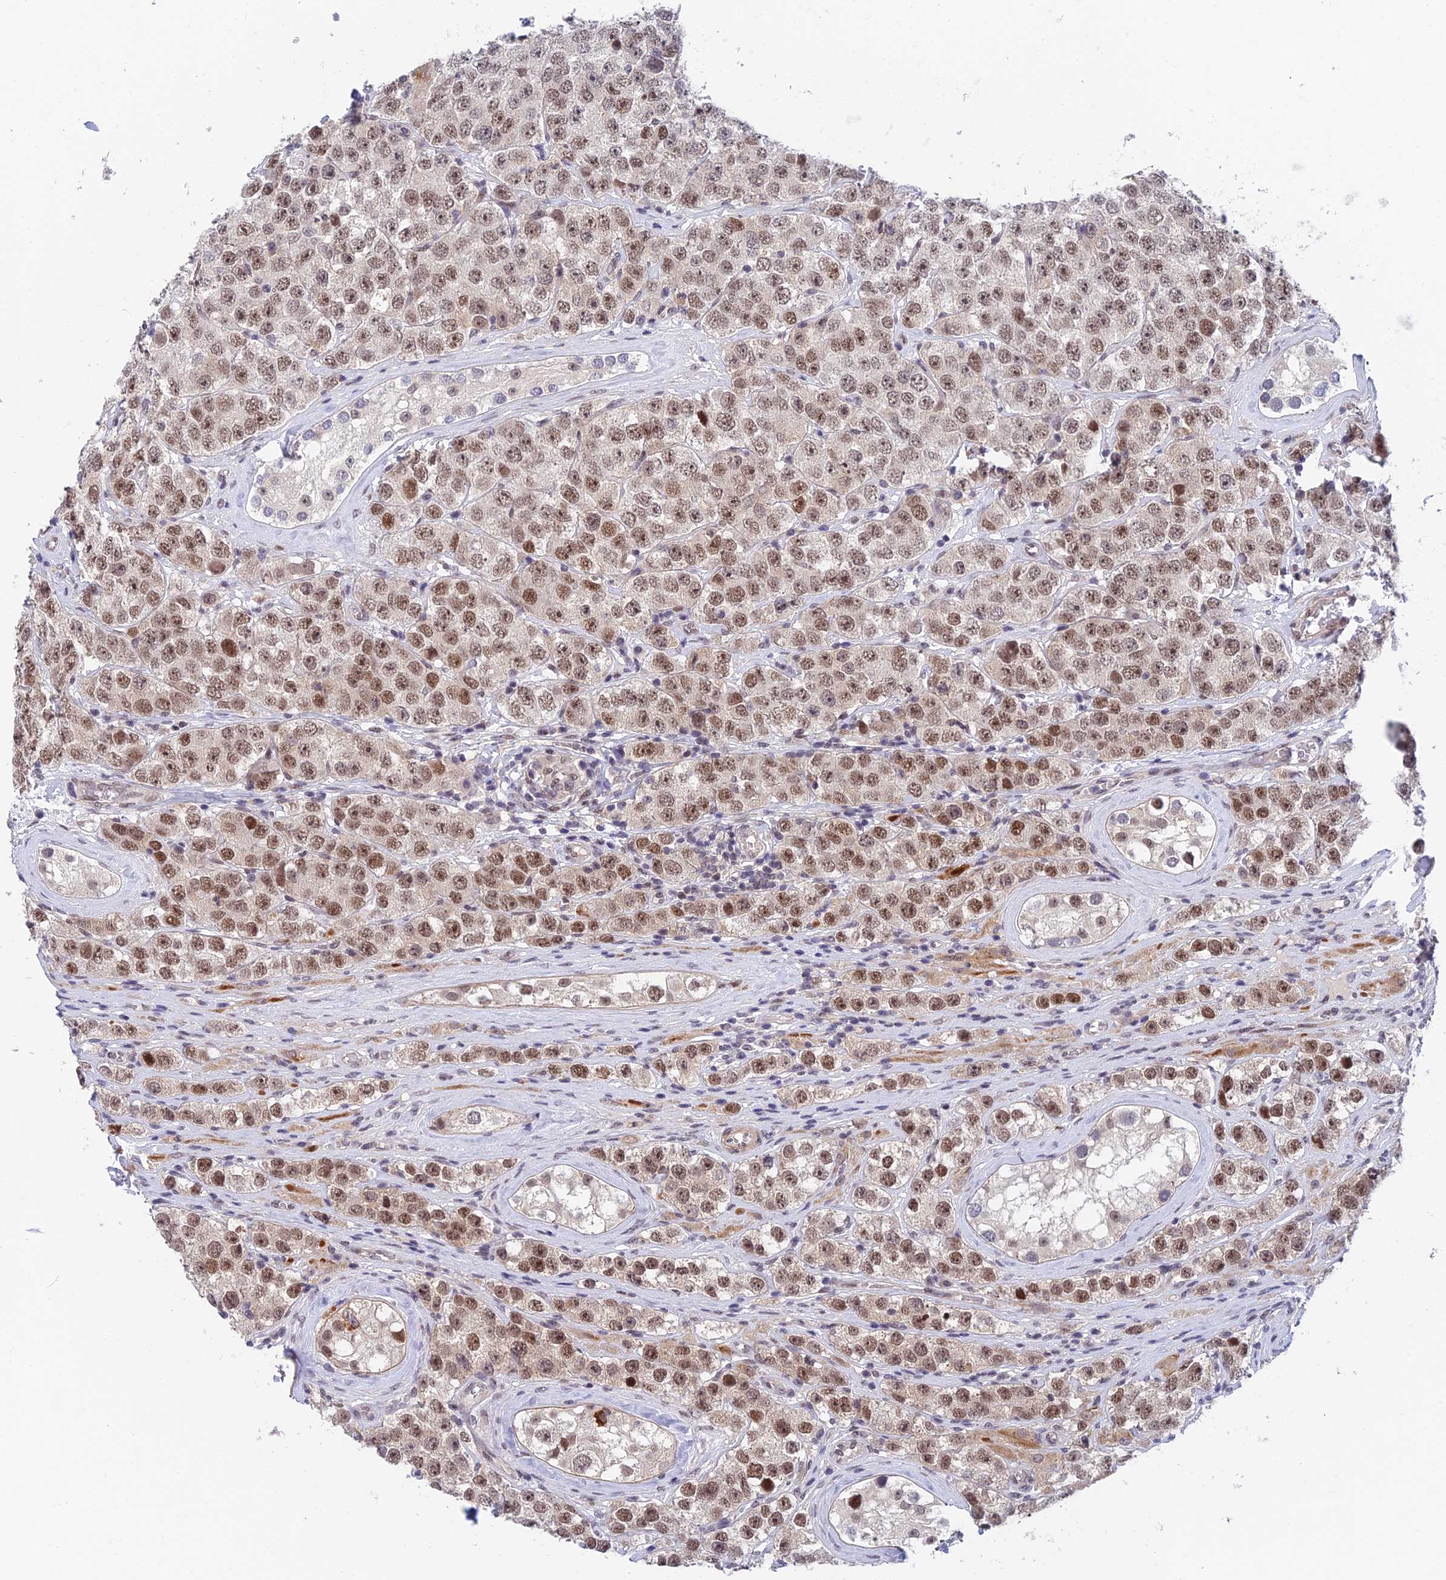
{"staining": {"intensity": "moderate", "quantity": ">75%", "location": "nuclear"}, "tissue": "testis cancer", "cell_type": "Tumor cells", "image_type": "cancer", "snomed": [{"axis": "morphology", "description": "Seminoma, NOS"}, {"axis": "topography", "description": "Testis"}], "caption": "Immunohistochemistry (IHC) micrograph of neoplastic tissue: seminoma (testis) stained using immunohistochemistry (IHC) exhibits medium levels of moderate protein expression localized specifically in the nuclear of tumor cells, appearing as a nuclear brown color.", "gene": "NSMCE1", "patient": {"sex": "male", "age": 28}}